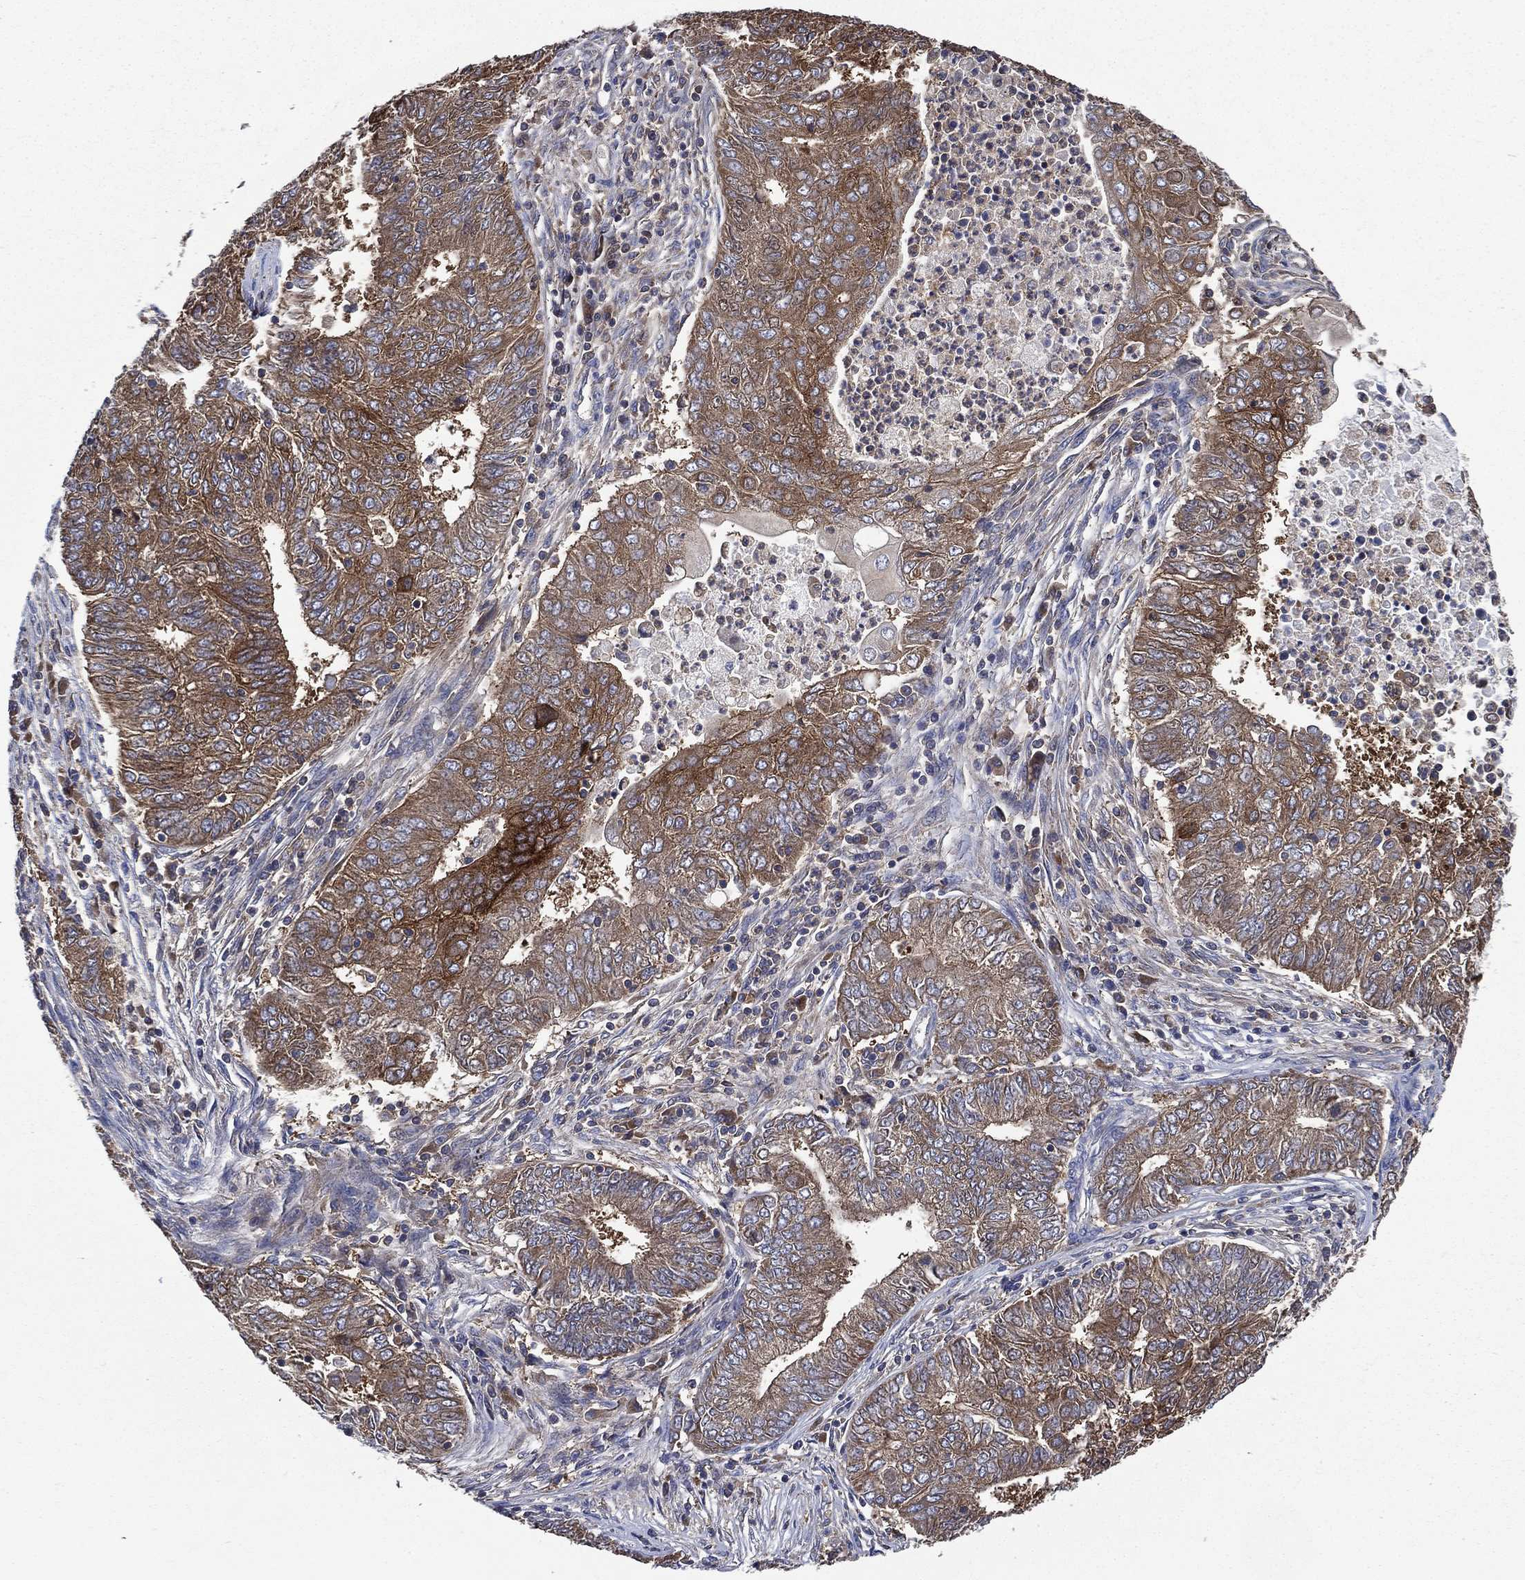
{"staining": {"intensity": "moderate", "quantity": ">75%", "location": "cytoplasmic/membranous"}, "tissue": "endometrial cancer", "cell_type": "Tumor cells", "image_type": "cancer", "snomed": [{"axis": "morphology", "description": "Adenocarcinoma, NOS"}, {"axis": "topography", "description": "Endometrium"}], "caption": "Endometrial cancer (adenocarcinoma) tissue shows moderate cytoplasmic/membranous expression in approximately >75% of tumor cells", "gene": "SMPD3", "patient": {"sex": "female", "age": 62}}